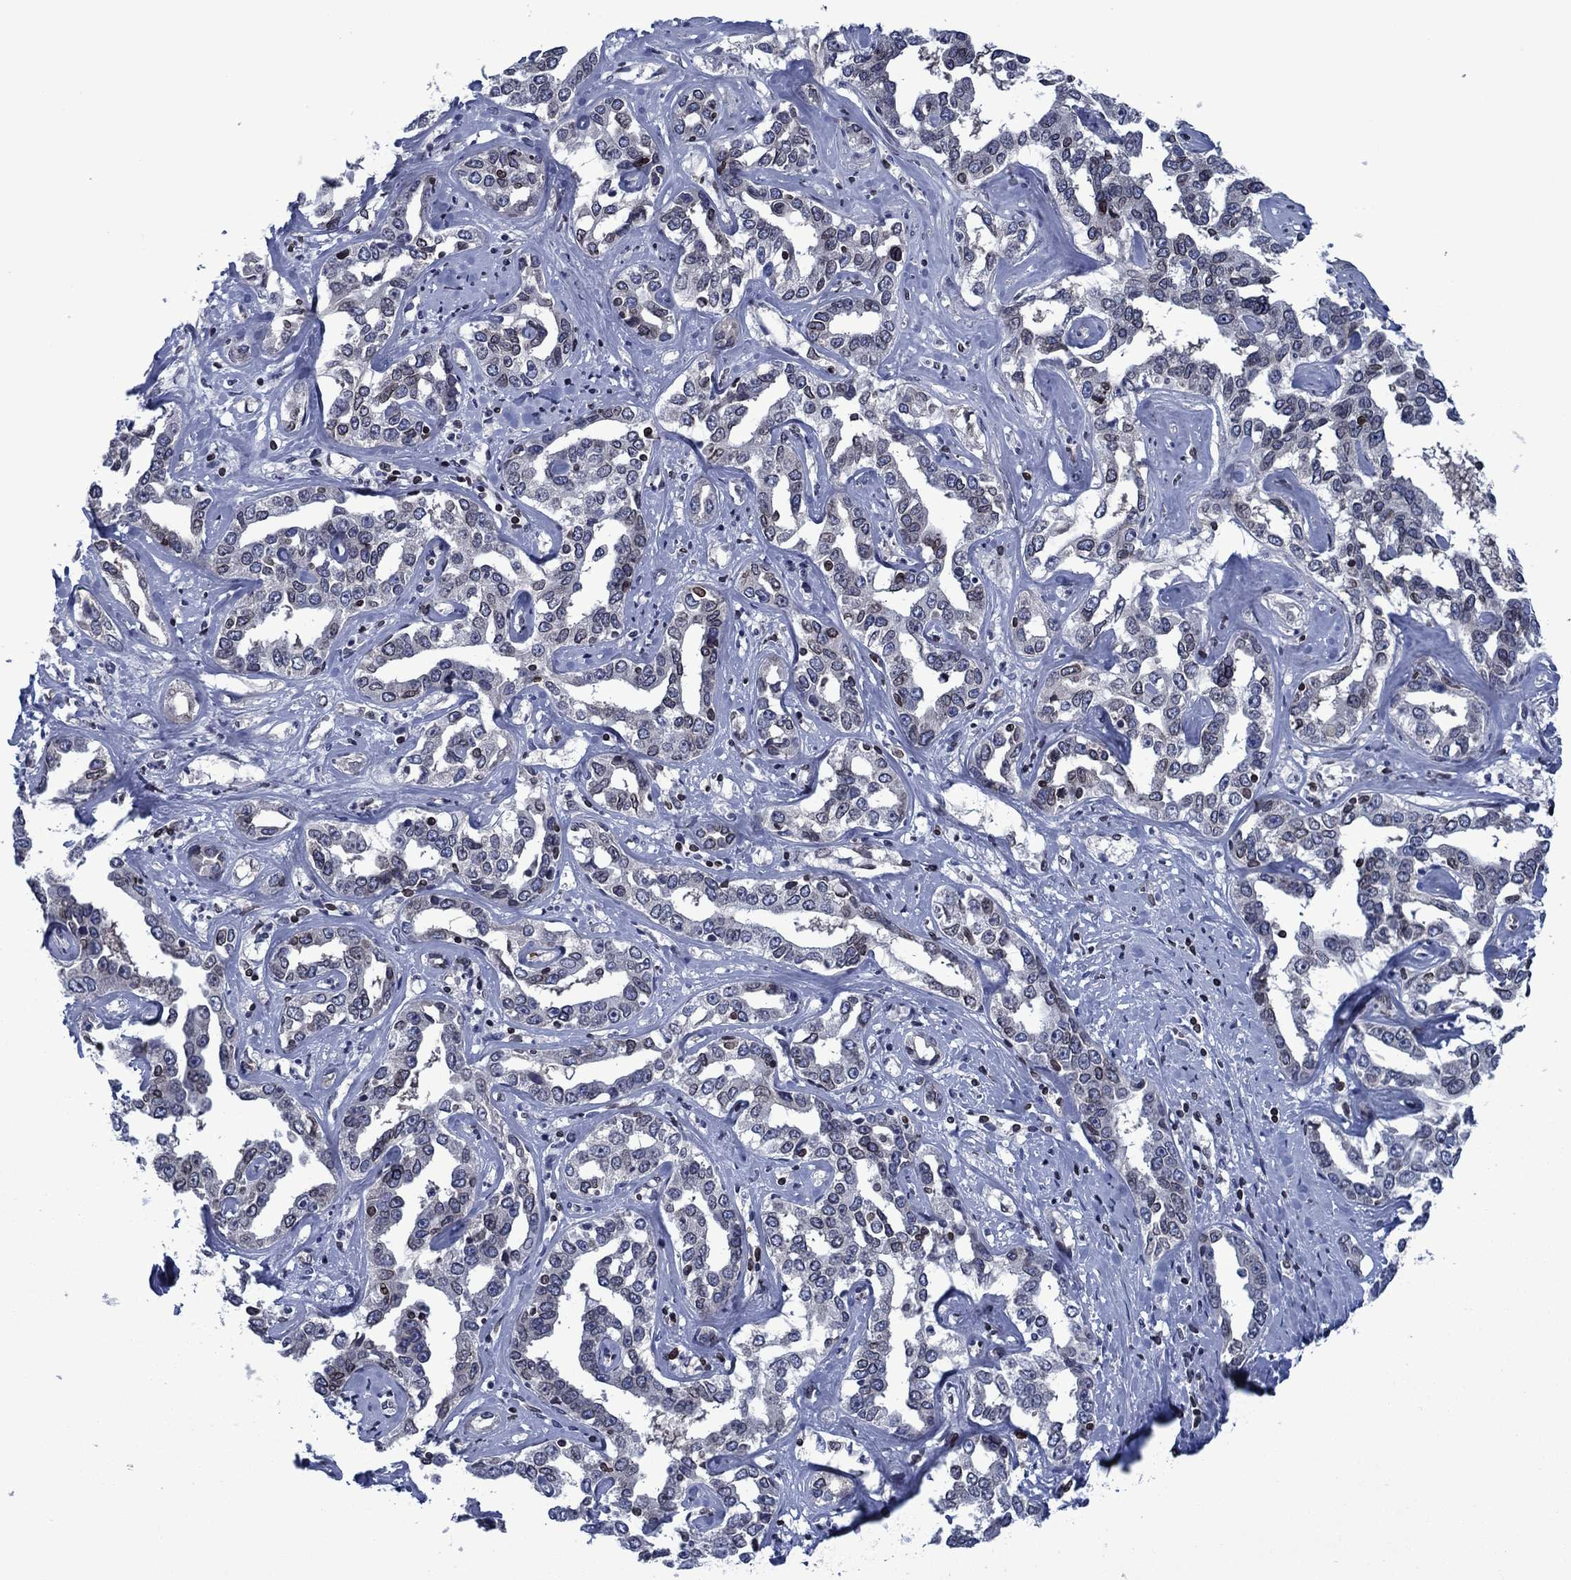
{"staining": {"intensity": "negative", "quantity": "none", "location": "none"}, "tissue": "liver cancer", "cell_type": "Tumor cells", "image_type": "cancer", "snomed": [{"axis": "morphology", "description": "Cholangiocarcinoma"}, {"axis": "topography", "description": "Liver"}], "caption": "An IHC image of liver cancer is shown. There is no staining in tumor cells of liver cancer.", "gene": "SLA", "patient": {"sex": "male", "age": 59}}